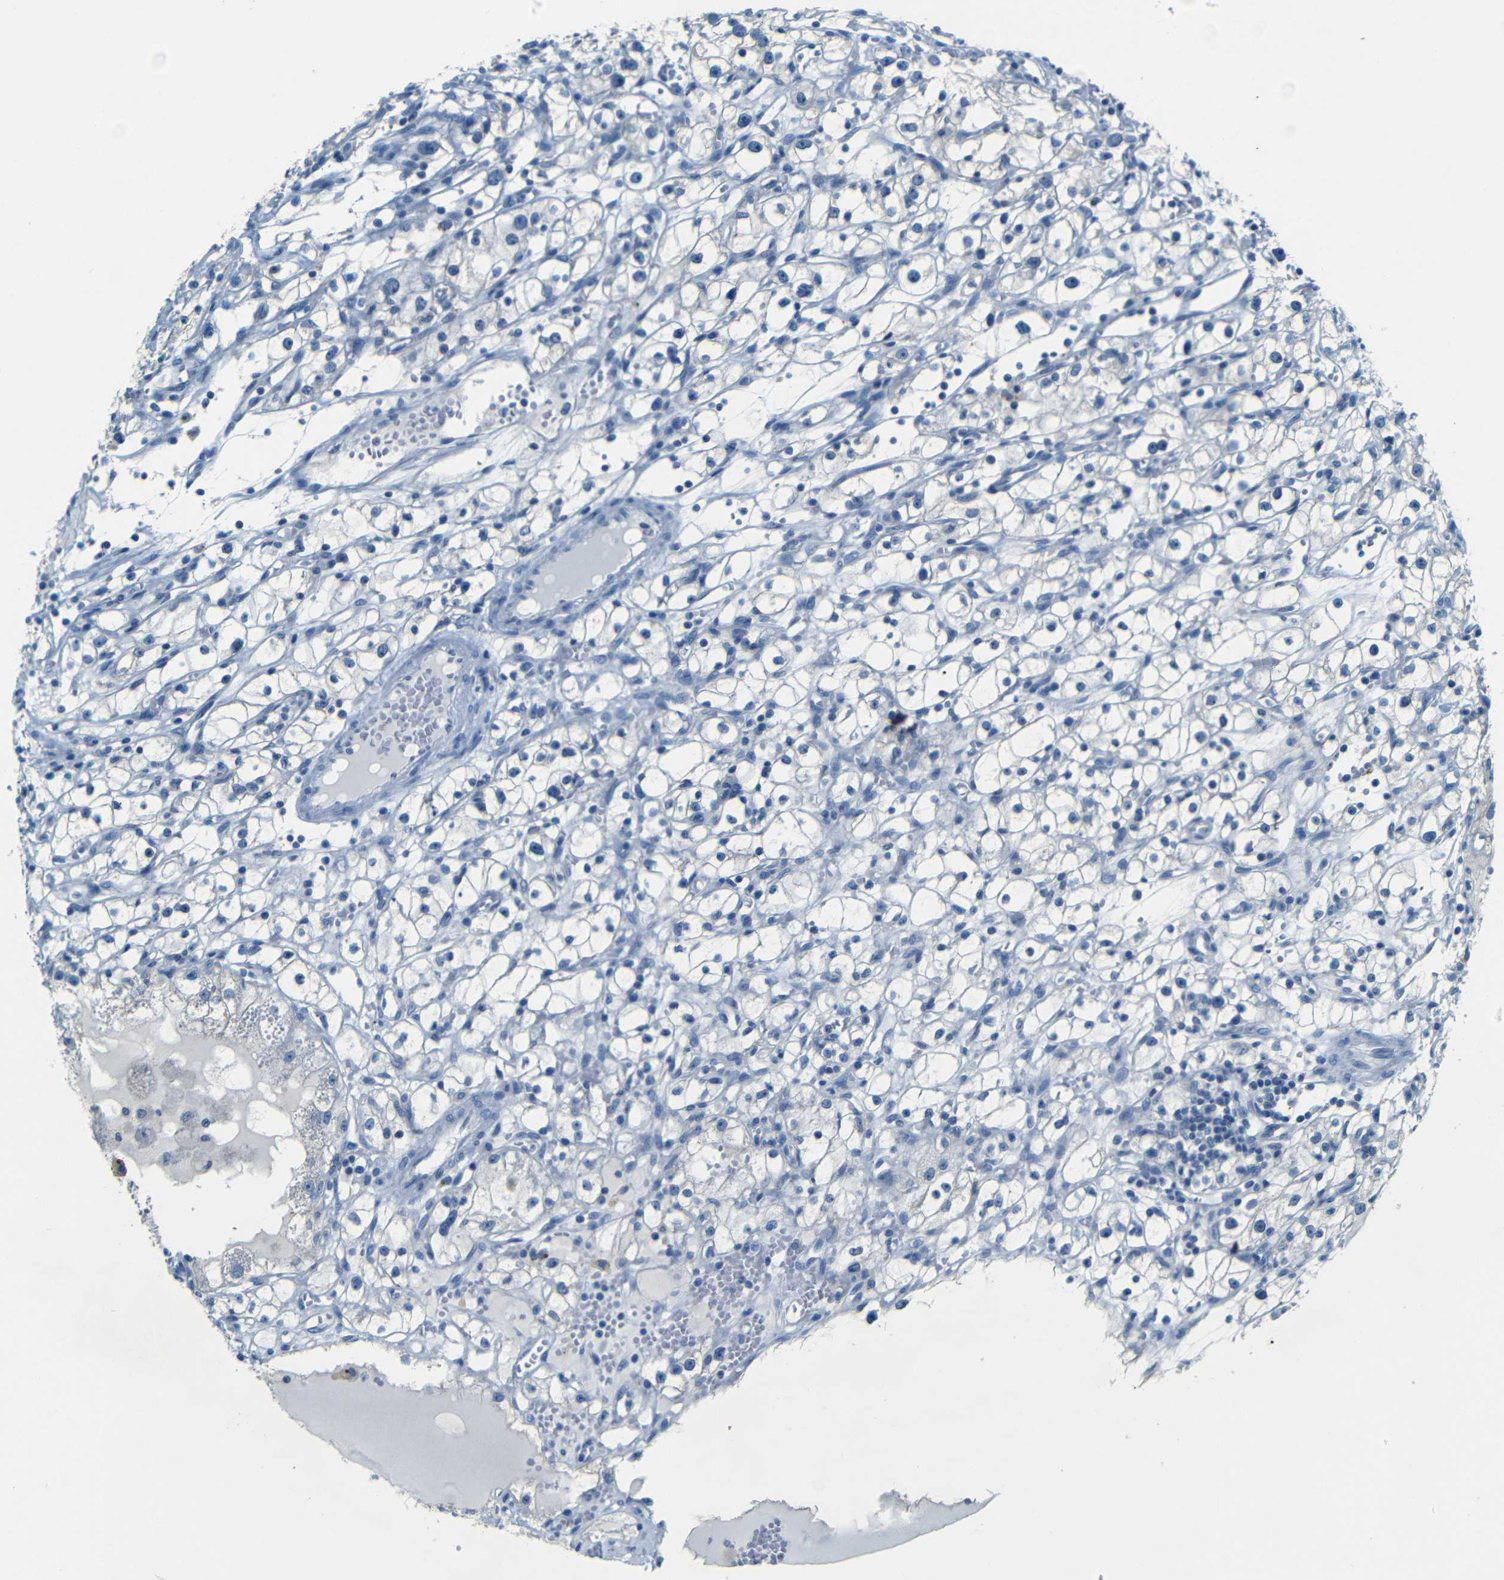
{"staining": {"intensity": "negative", "quantity": "none", "location": "none"}, "tissue": "renal cancer", "cell_type": "Tumor cells", "image_type": "cancer", "snomed": [{"axis": "morphology", "description": "Adenocarcinoma, NOS"}, {"axis": "topography", "description": "Kidney"}], "caption": "Renal cancer was stained to show a protein in brown. There is no significant staining in tumor cells.", "gene": "ZMAT1", "patient": {"sex": "male", "age": 56}}